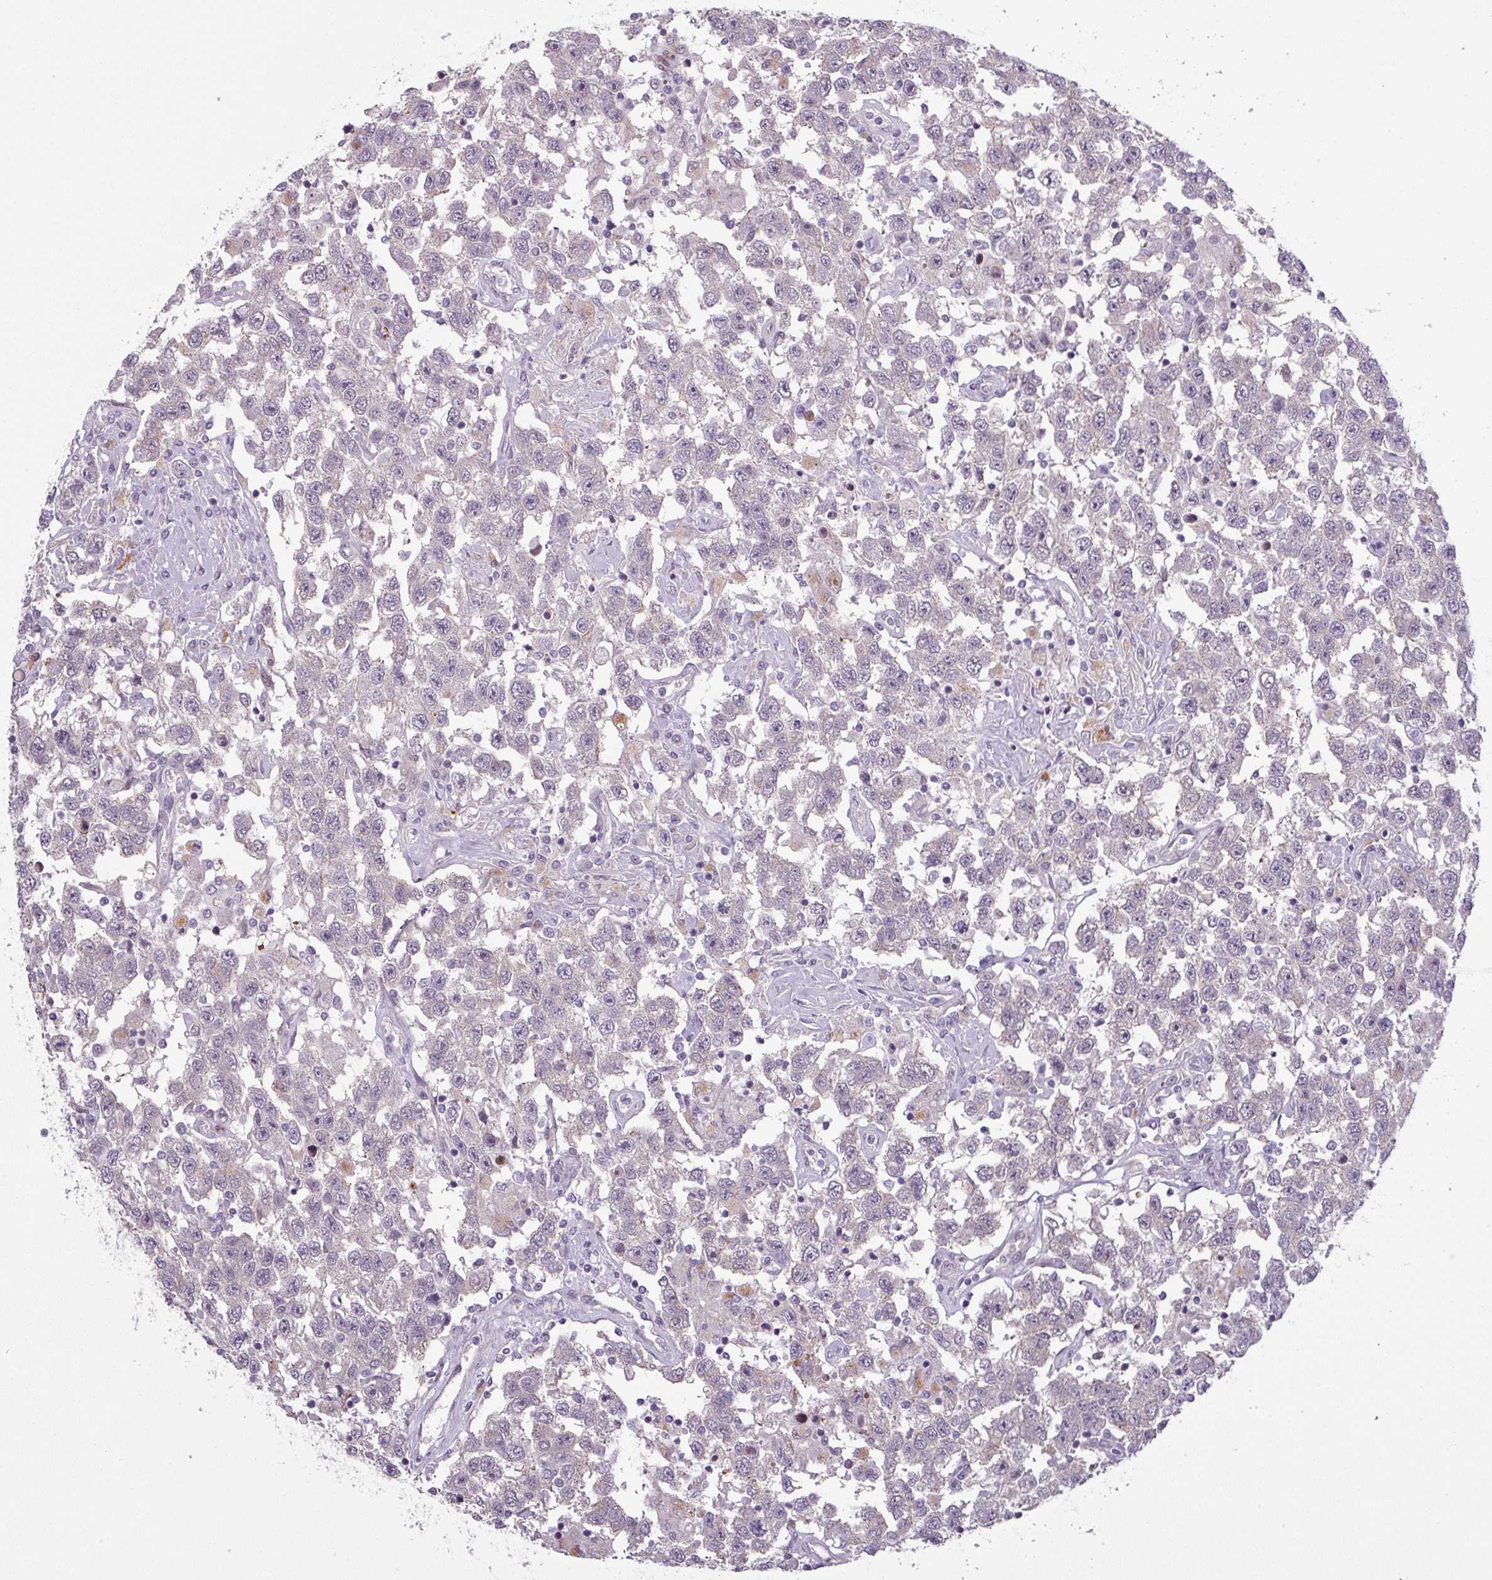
{"staining": {"intensity": "negative", "quantity": "none", "location": "none"}, "tissue": "testis cancer", "cell_type": "Tumor cells", "image_type": "cancer", "snomed": [{"axis": "morphology", "description": "Seminoma, NOS"}, {"axis": "topography", "description": "Testis"}], "caption": "Protein analysis of testis seminoma displays no significant staining in tumor cells.", "gene": "C2orf16", "patient": {"sex": "male", "age": 41}}